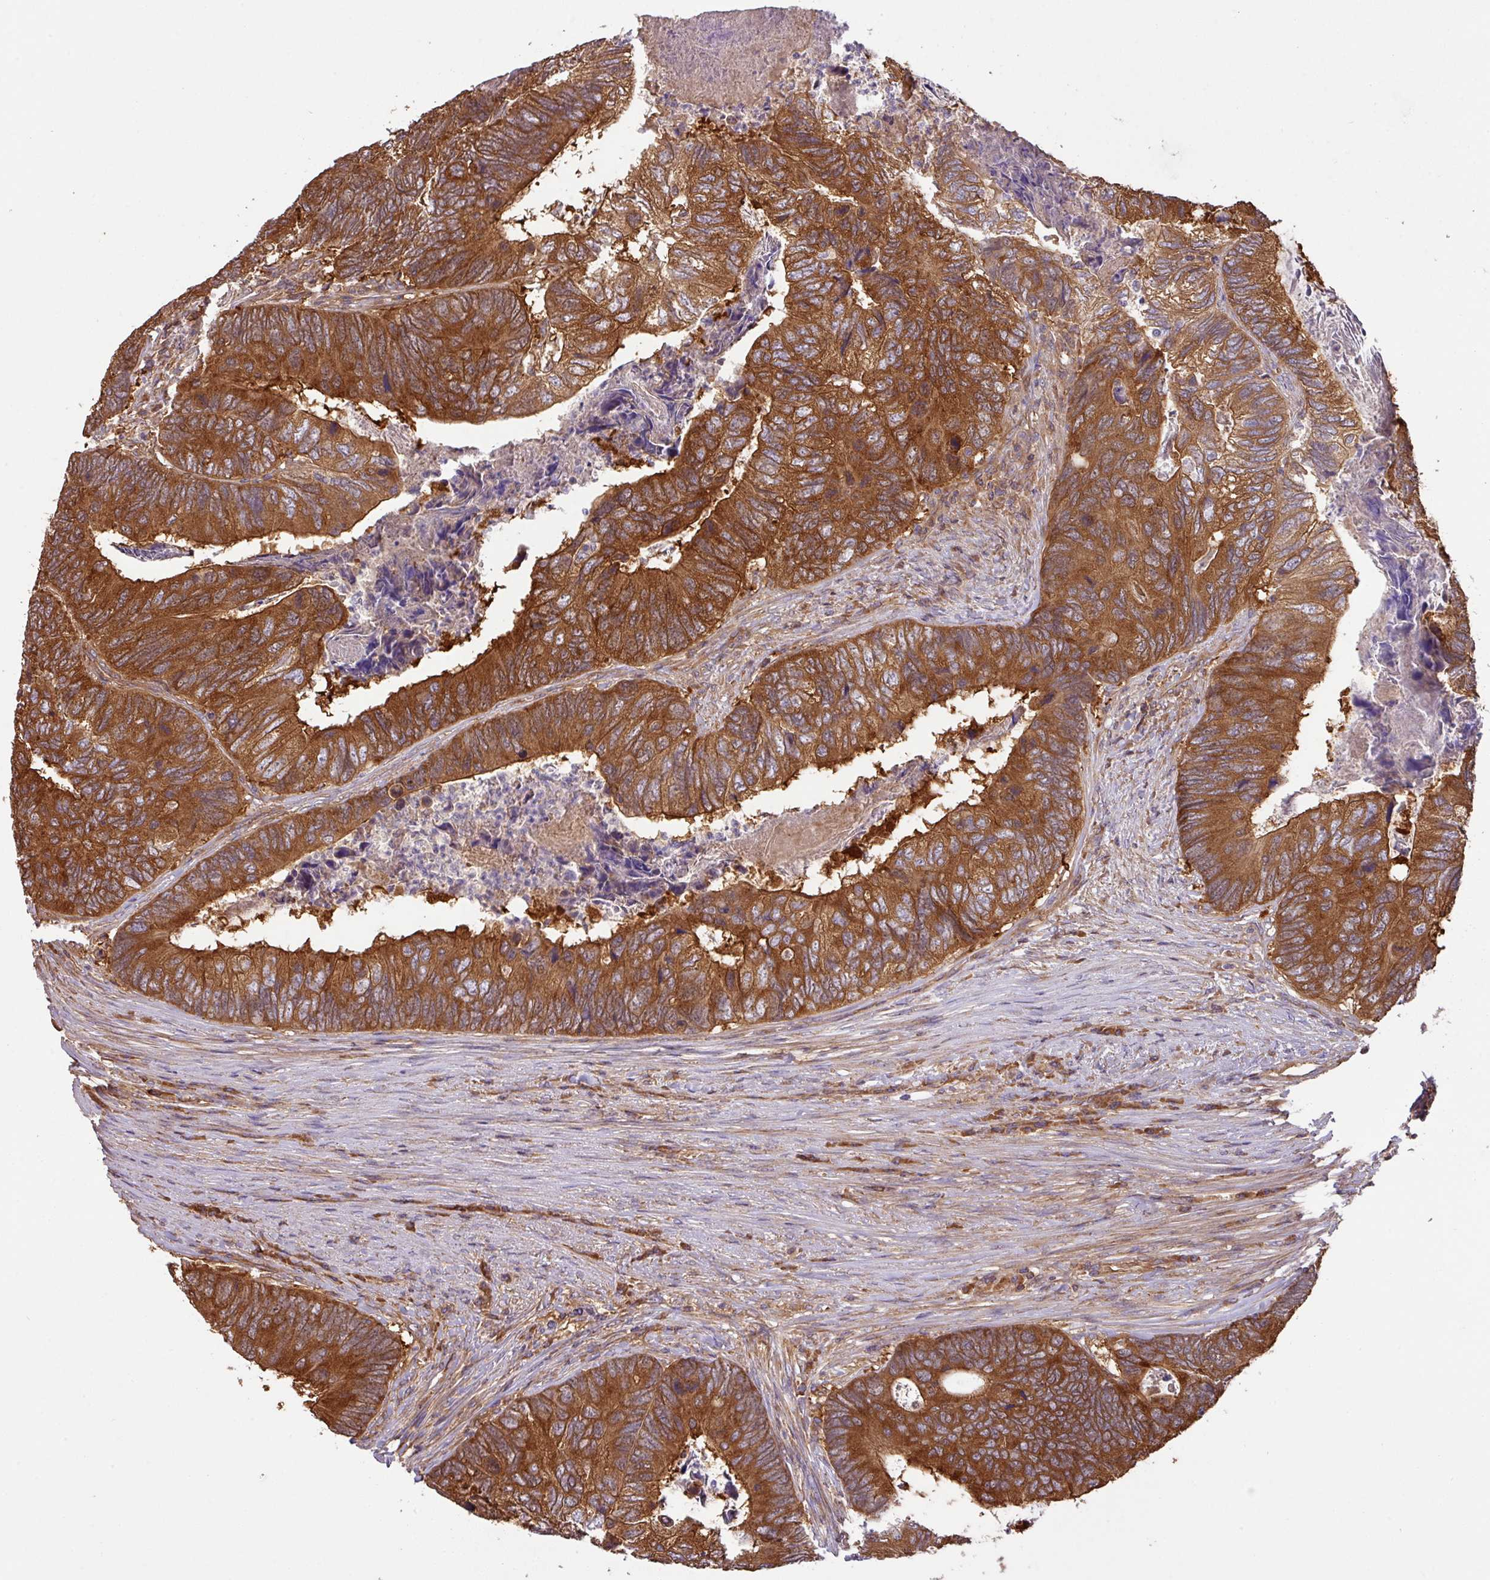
{"staining": {"intensity": "strong", "quantity": ">75%", "location": "cytoplasmic/membranous"}, "tissue": "colorectal cancer", "cell_type": "Tumor cells", "image_type": "cancer", "snomed": [{"axis": "morphology", "description": "Adenocarcinoma, NOS"}, {"axis": "topography", "description": "Colon"}], "caption": "Human colorectal cancer (adenocarcinoma) stained with a protein marker displays strong staining in tumor cells.", "gene": "GSPT1", "patient": {"sex": "female", "age": 67}}